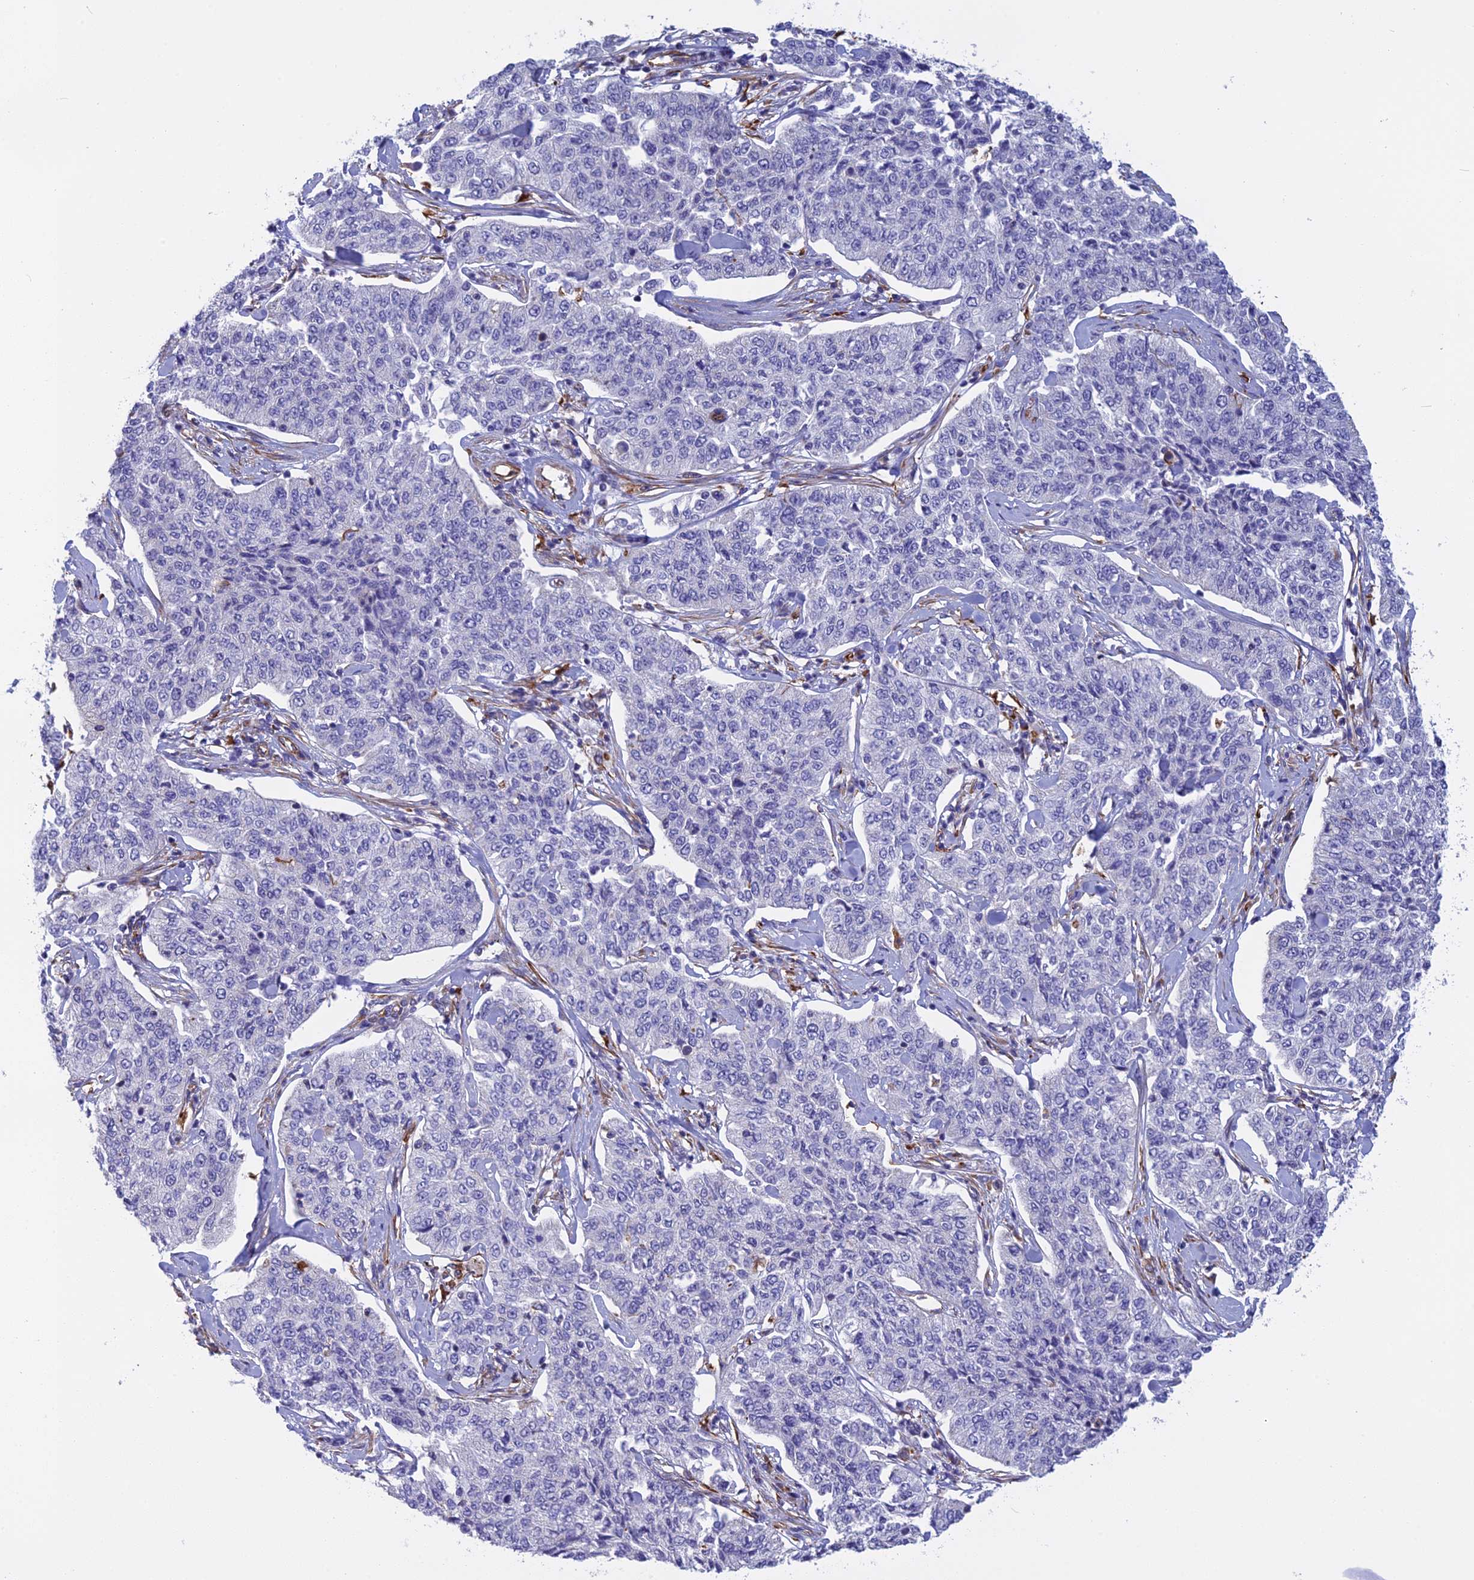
{"staining": {"intensity": "negative", "quantity": "none", "location": "none"}, "tissue": "cervical cancer", "cell_type": "Tumor cells", "image_type": "cancer", "snomed": [{"axis": "morphology", "description": "Squamous cell carcinoma, NOS"}, {"axis": "topography", "description": "Cervix"}], "caption": "This is an immunohistochemistry photomicrograph of squamous cell carcinoma (cervical). There is no staining in tumor cells.", "gene": "FBXL20", "patient": {"sex": "female", "age": 35}}